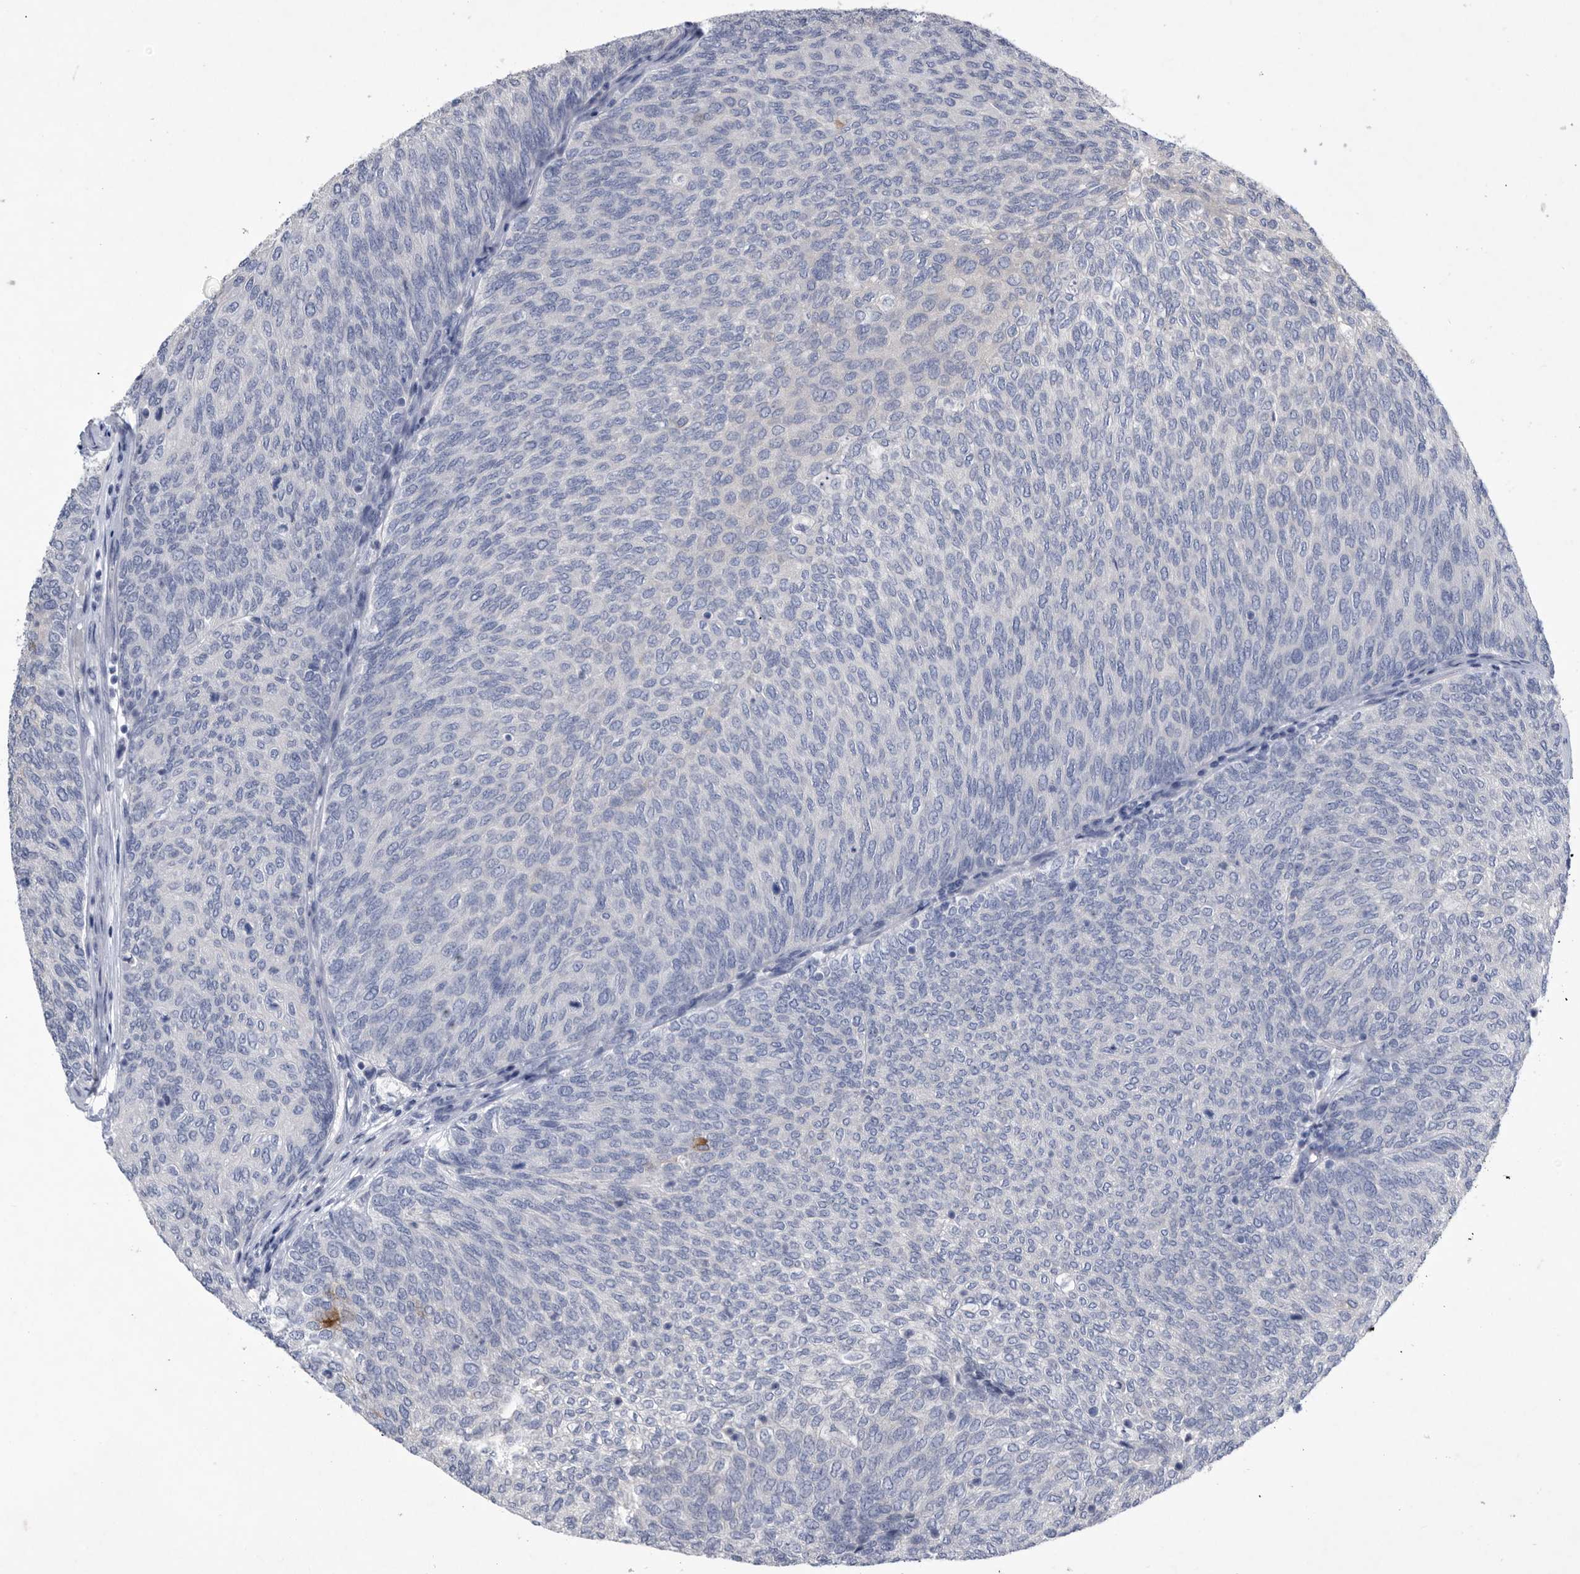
{"staining": {"intensity": "negative", "quantity": "none", "location": "none"}, "tissue": "urothelial cancer", "cell_type": "Tumor cells", "image_type": "cancer", "snomed": [{"axis": "morphology", "description": "Urothelial carcinoma, Low grade"}, {"axis": "topography", "description": "Urinary bladder"}], "caption": "IHC of human low-grade urothelial carcinoma reveals no expression in tumor cells.", "gene": "BTBD6", "patient": {"sex": "female", "age": 79}}